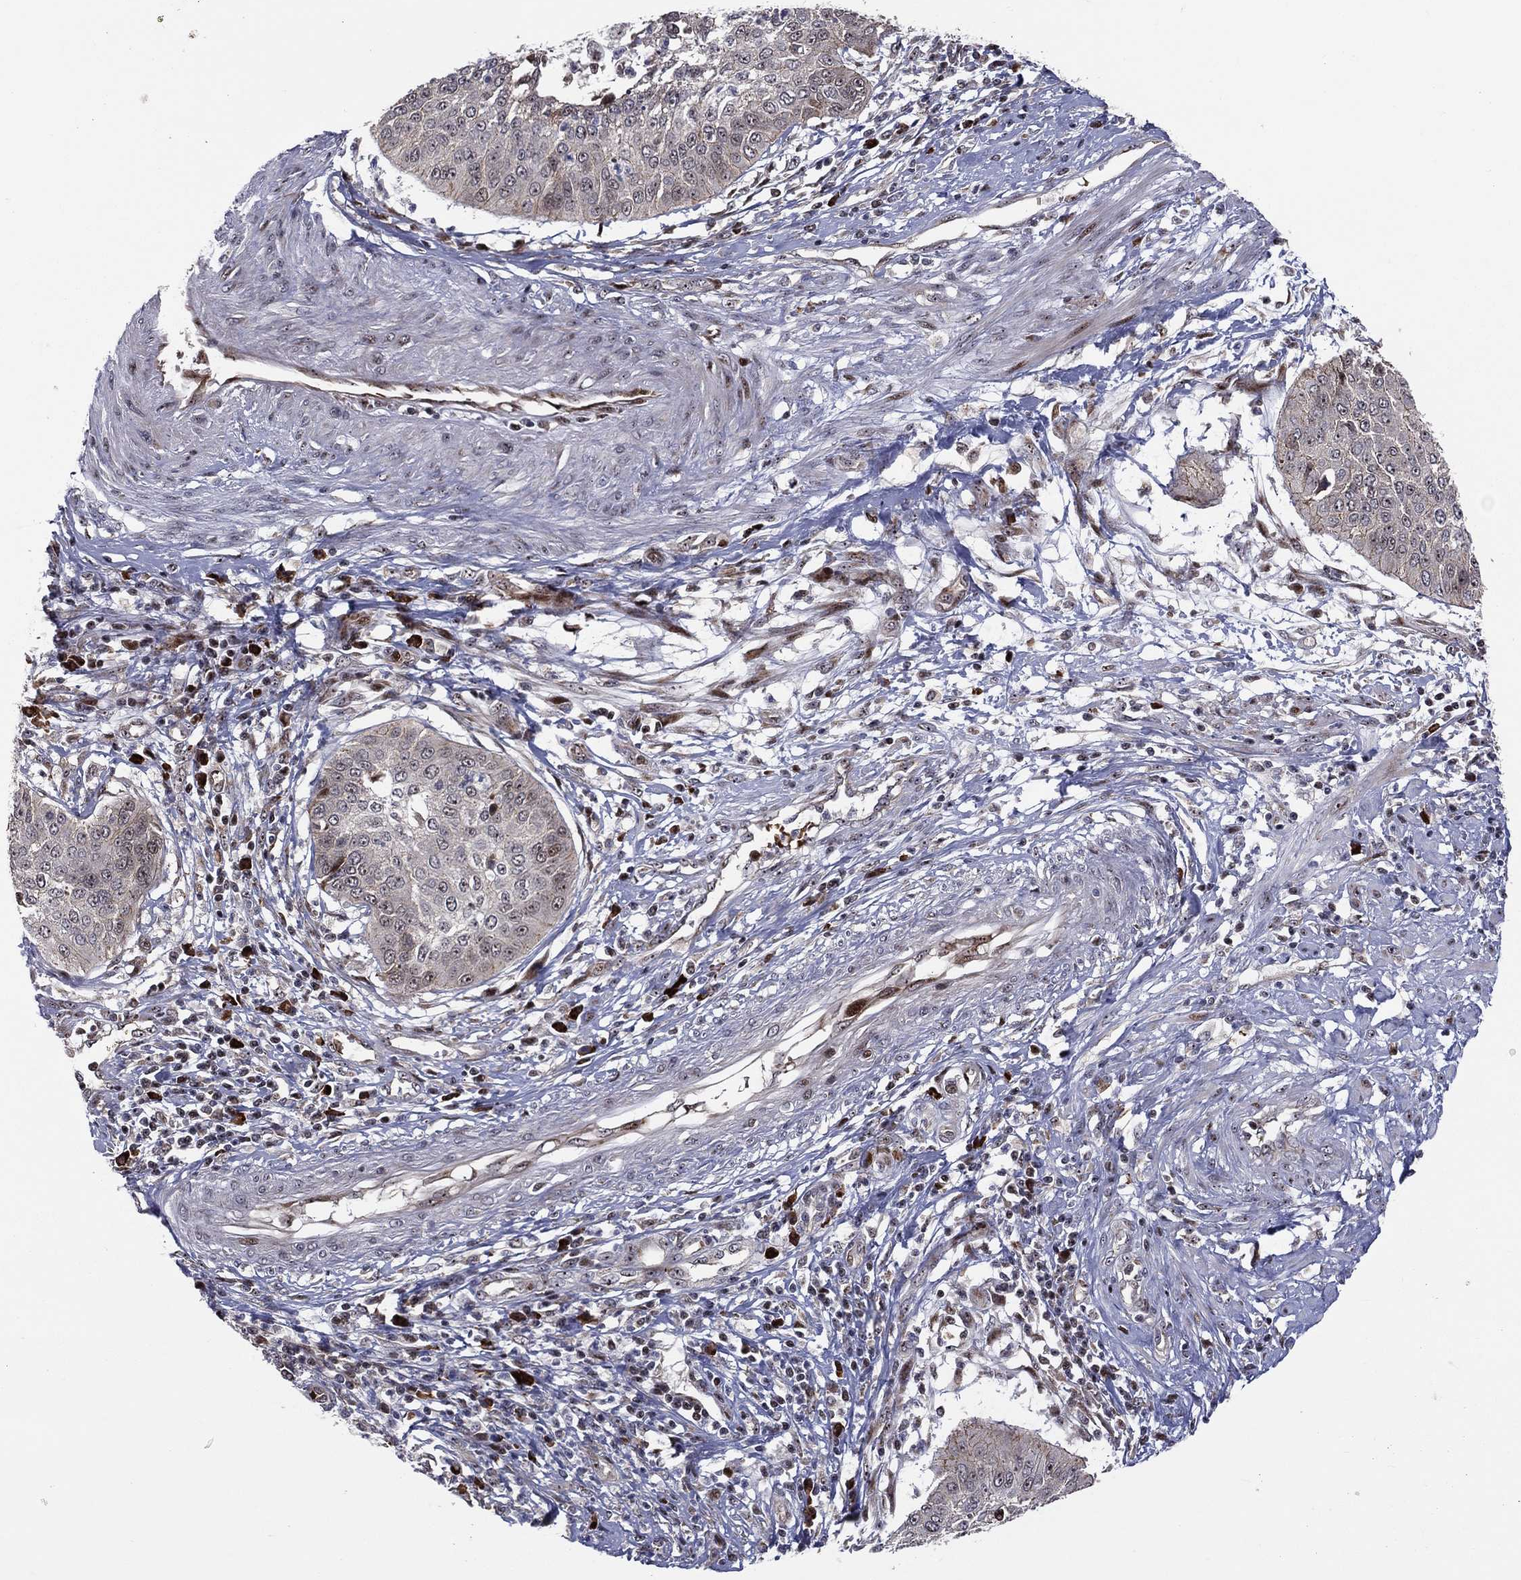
{"staining": {"intensity": "moderate", "quantity": "<25%", "location": "nuclear"}, "tissue": "cervical cancer", "cell_type": "Tumor cells", "image_type": "cancer", "snomed": [{"axis": "morphology", "description": "Normal tissue, NOS"}, {"axis": "morphology", "description": "Squamous cell carcinoma, NOS"}, {"axis": "topography", "description": "Cervix"}], "caption": "The photomicrograph displays immunohistochemical staining of cervical squamous cell carcinoma. There is moderate nuclear positivity is appreciated in about <25% of tumor cells. The staining is performed using DAB brown chromogen to label protein expression. The nuclei are counter-stained blue using hematoxylin.", "gene": "VHL", "patient": {"sex": "female", "age": 39}}